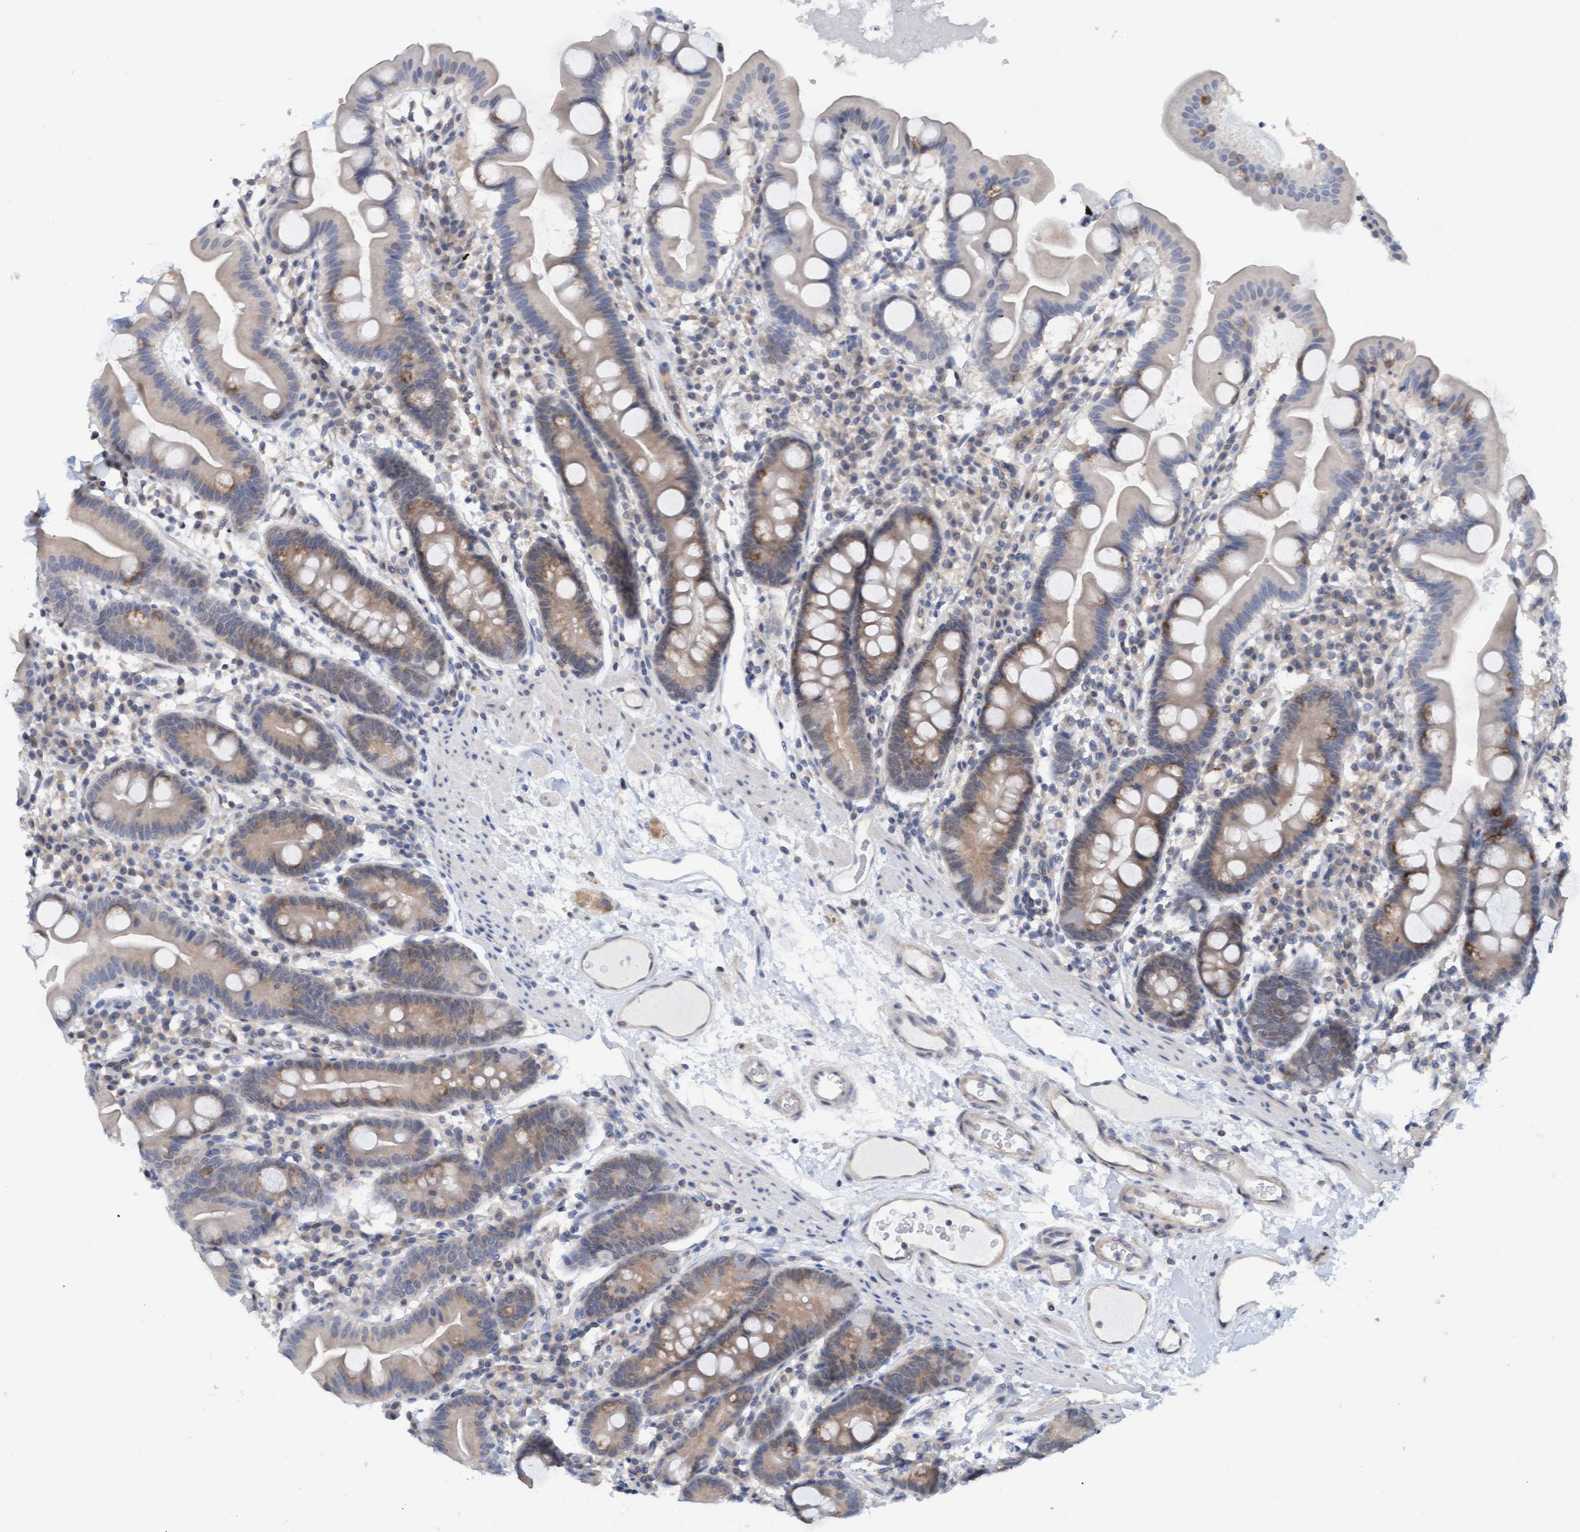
{"staining": {"intensity": "weak", "quantity": "25%-75%", "location": "cytoplasmic/membranous"}, "tissue": "duodenum", "cell_type": "Glandular cells", "image_type": "normal", "snomed": [{"axis": "morphology", "description": "Normal tissue, NOS"}, {"axis": "topography", "description": "Duodenum"}], "caption": "Duodenum stained with a brown dye exhibits weak cytoplasmic/membranous positive positivity in about 25%-75% of glandular cells.", "gene": "AMZ2", "patient": {"sex": "male", "age": 50}}